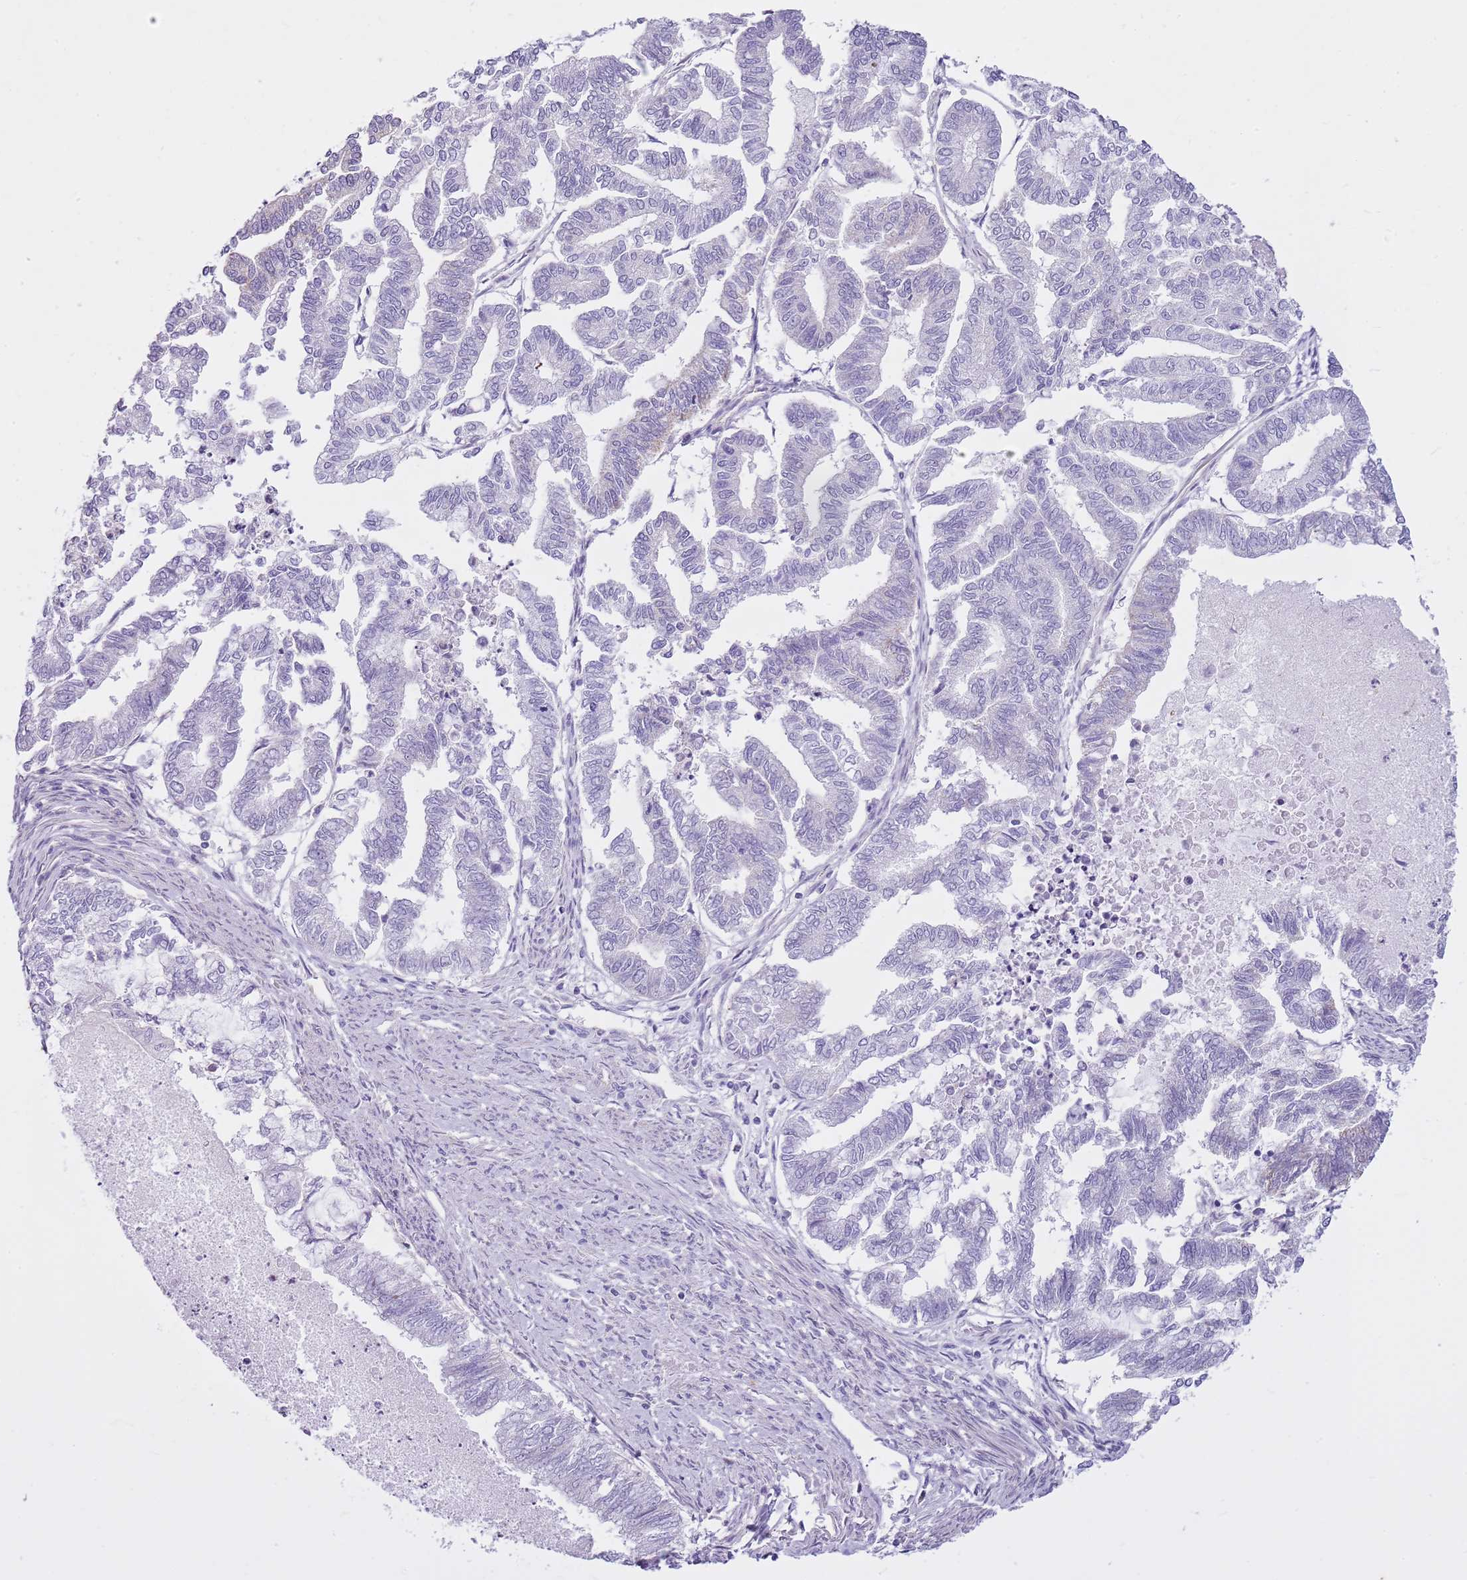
{"staining": {"intensity": "negative", "quantity": "none", "location": "none"}, "tissue": "endometrial cancer", "cell_type": "Tumor cells", "image_type": "cancer", "snomed": [{"axis": "morphology", "description": "Adenocarcinoma, NOS"}, {"axis": "topography", "description": "Endometrium"}], "caption": "The IHC micrograph has no significant expression in tumor cells of endometrial cancer tissue.", "gene": "CNPPD1", "patient": {"sex": "female", "age": 79}}